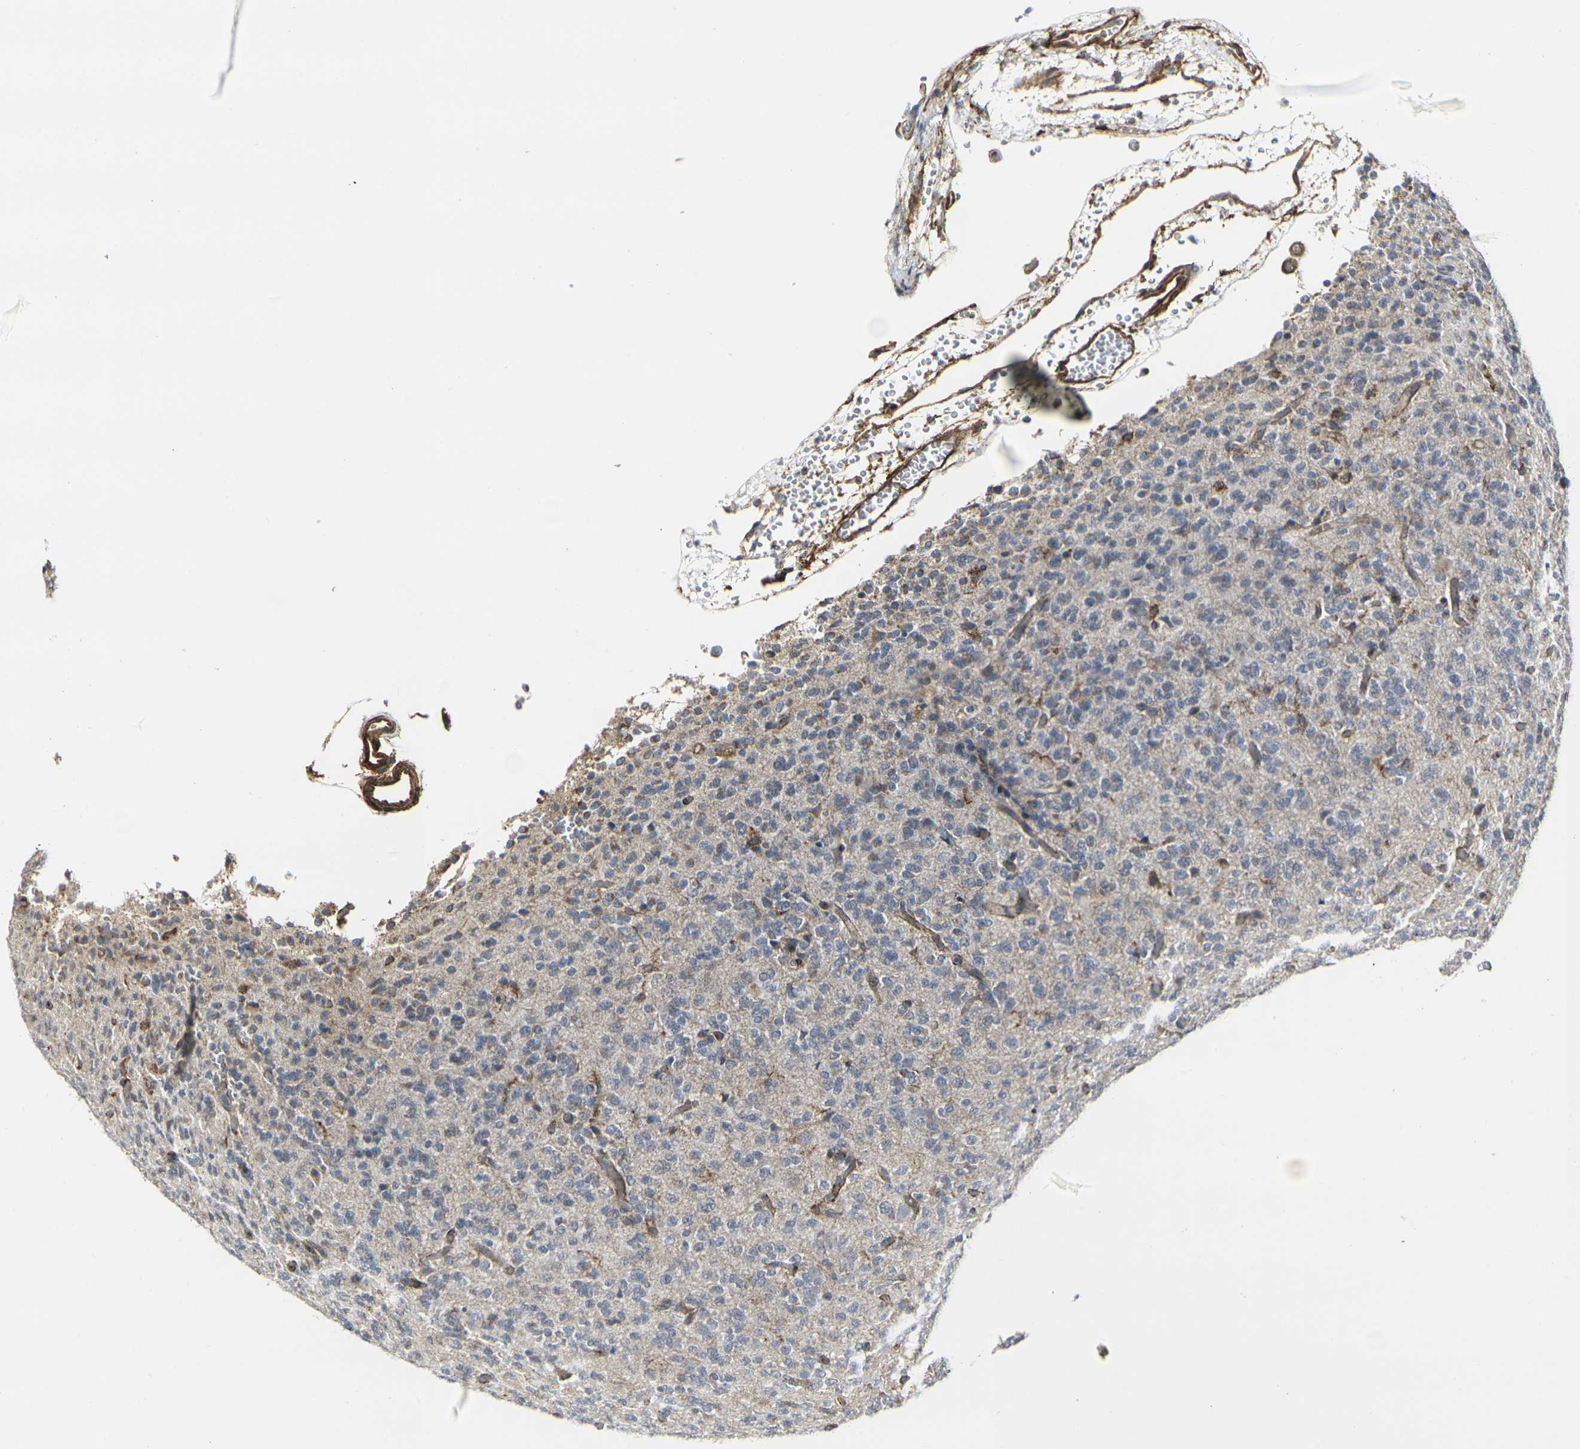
{"staining": {"intensity": "moderate", "quantity": "<25%", "location": "cytoplasmic/membranous"}, "tissue": "glioma", "cell_type": "Tumor cells", "image_type": "cancer", "snomed": [{"axis": "morphology", "description": "Glioma, malignant, Low grade"}, {"axis": "topography", "description": "Brain"}], "caption": "Moderate cytoplasmic/membranous positivity is appreciated in about <25% of tumor cells in glioma. The staining was performed using DAB to visualize the protein expression in brown, while the nuclei were stained in blue with hematoxylin (Magnification: 20x).", "gene": "MYOF", "patient": {"sex": "male", "age": 38}}